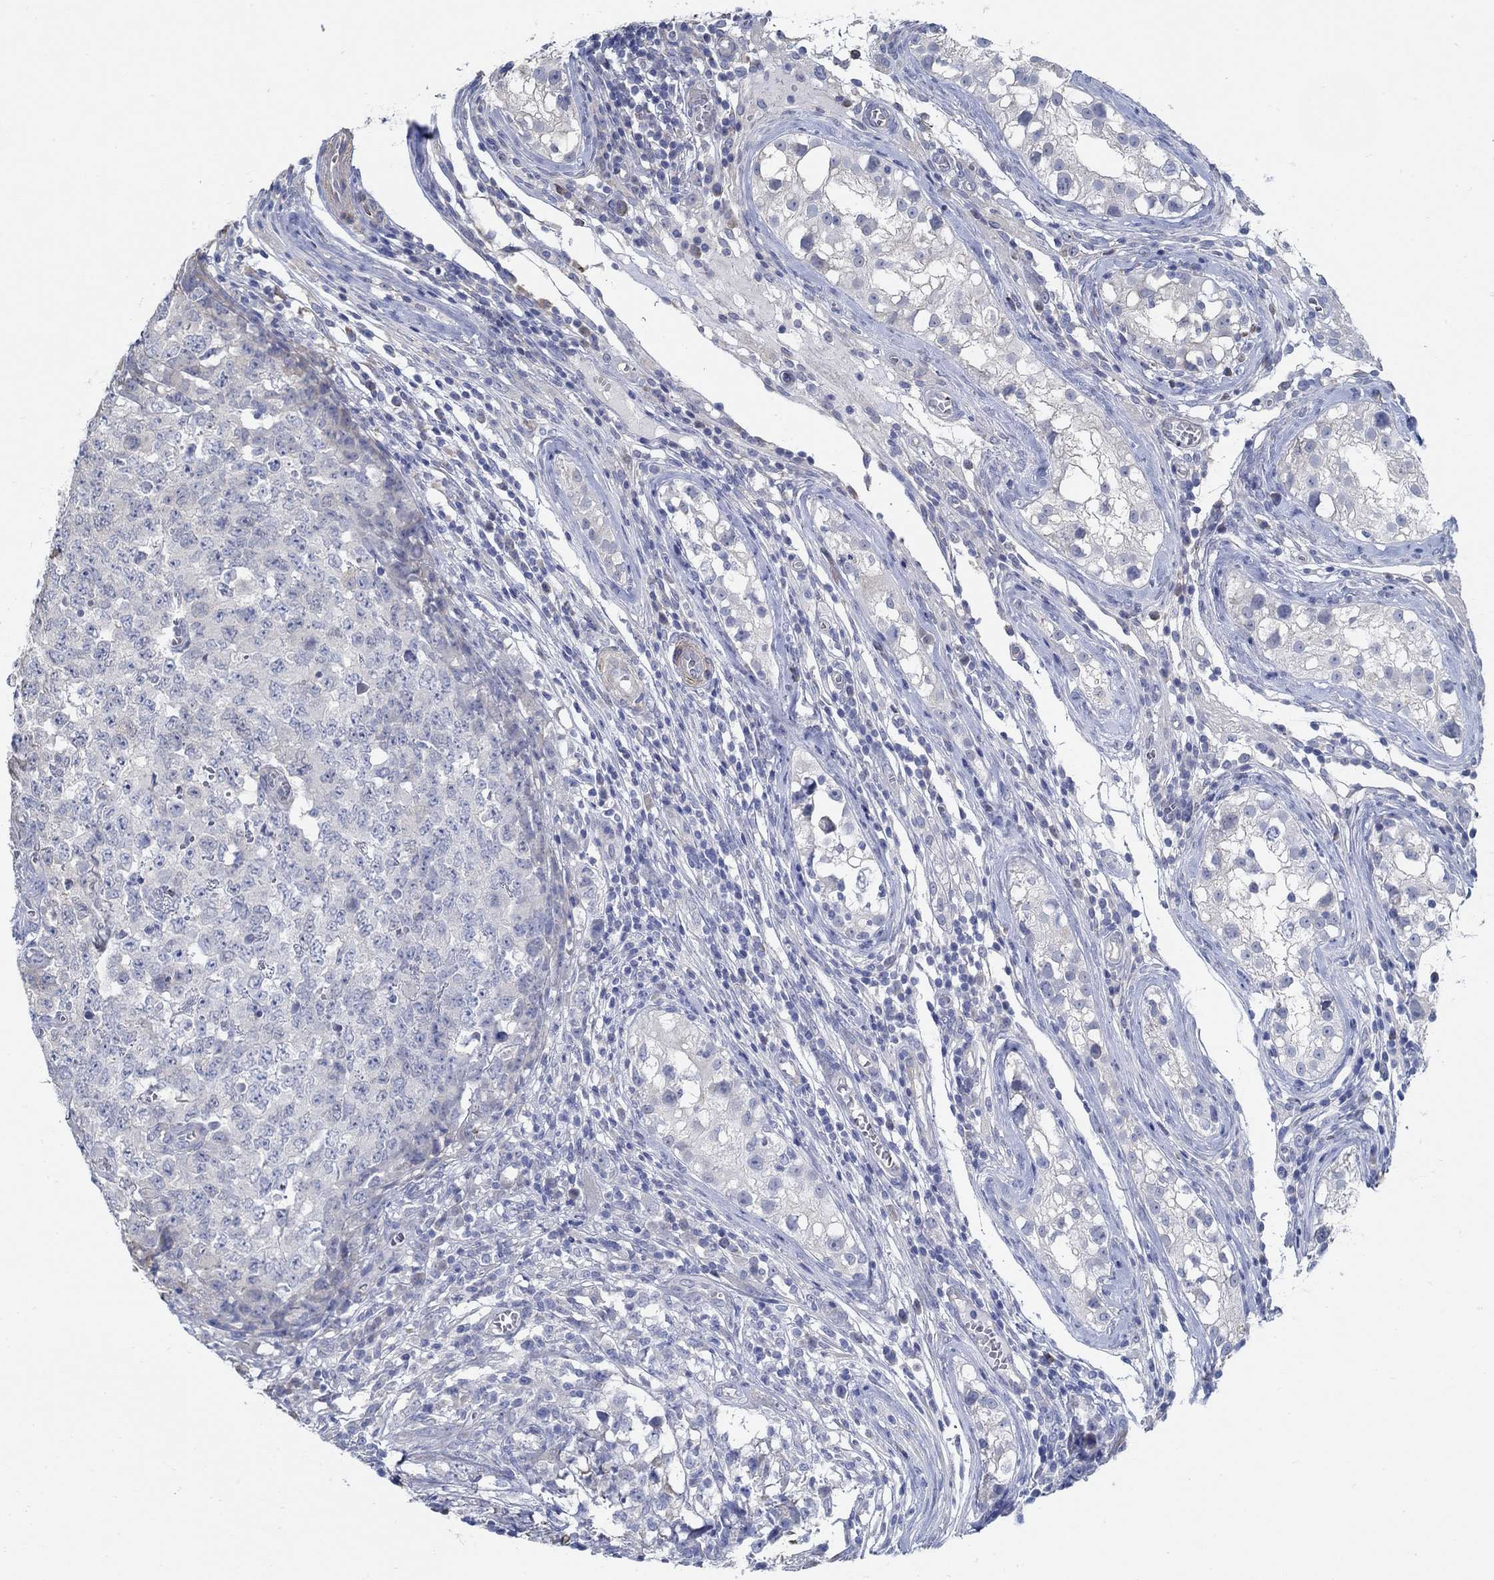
{"staining": {"intensity": "negative", "quantity": "none", "location": "none"}, "tissue": "testis cancer", "cell_type": "Tumor cells", "image_type": "cancer", "snomed": [{"axis": "morphology", "description": "Carcinoma, Embryonal, NOS"}, {"axis": "topography", "description": "Testis"}], "caption": "Immunohistochemical staining of testis embryonal carcinoma reveals no significant expression in tumor cells.", "gene": "C15orf39", "patient": {"sex": "male", "age": 23}}